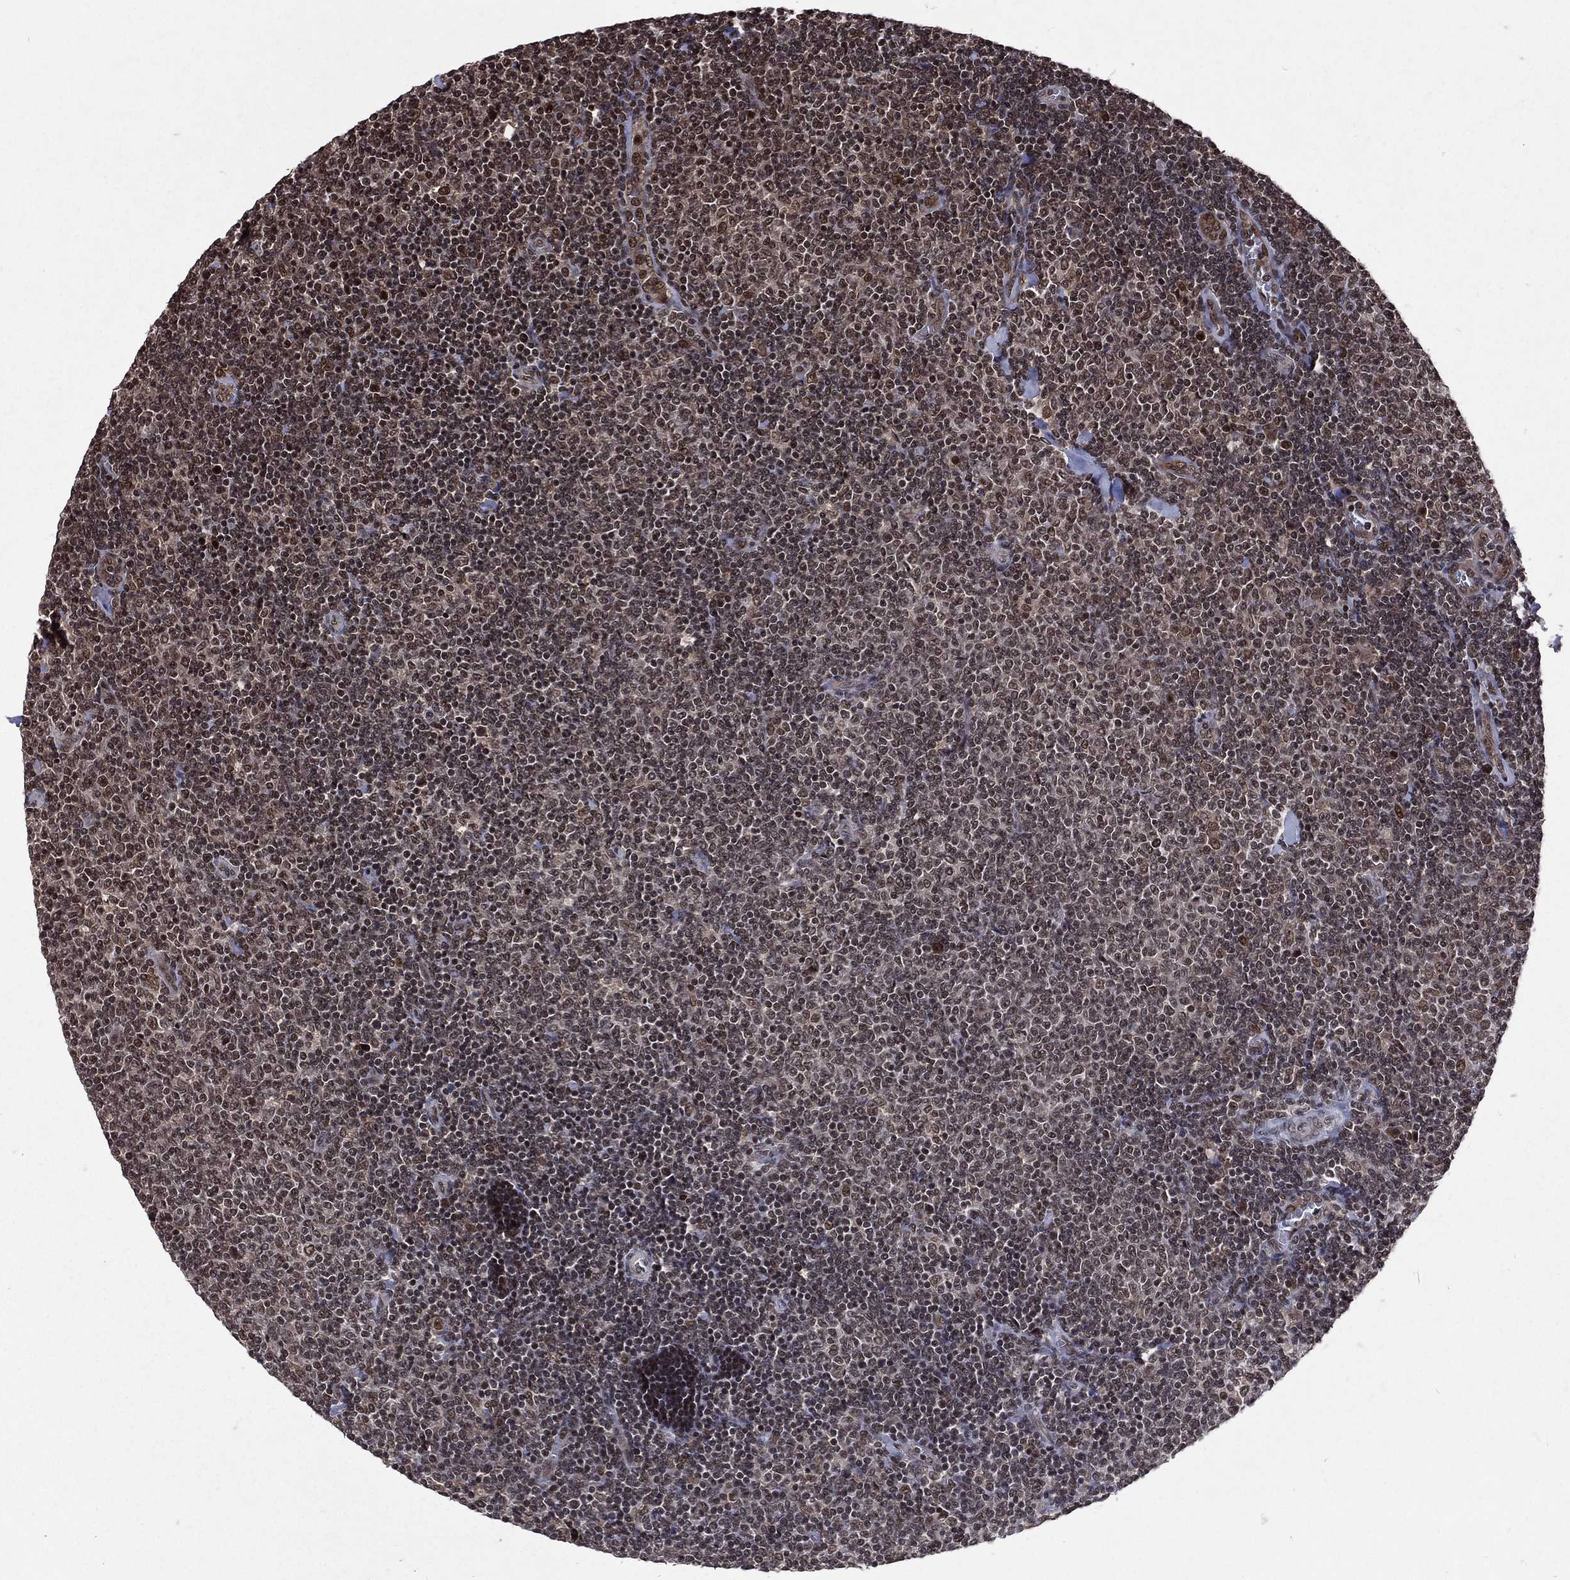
{"staining": {"intensity": "moderate", "quantity": ">75%", "location": "nuclear"}, "tissue": "lymphoma", "cell_type": "Tumor cells", "image_type": "cancer", "snomed": [{"axis": "morphology", "description": "Malignant lymphoma, non-Hodgkin's type, Low grade"}, {"axis": "topography", "description": "Lymph node"}], "caption": "Moderate nuclear staining is present in approximately >75% of tumor cells in lymphoma.", "gene": "DMAP1", "patient": {"sex": "male", "age": 52}}